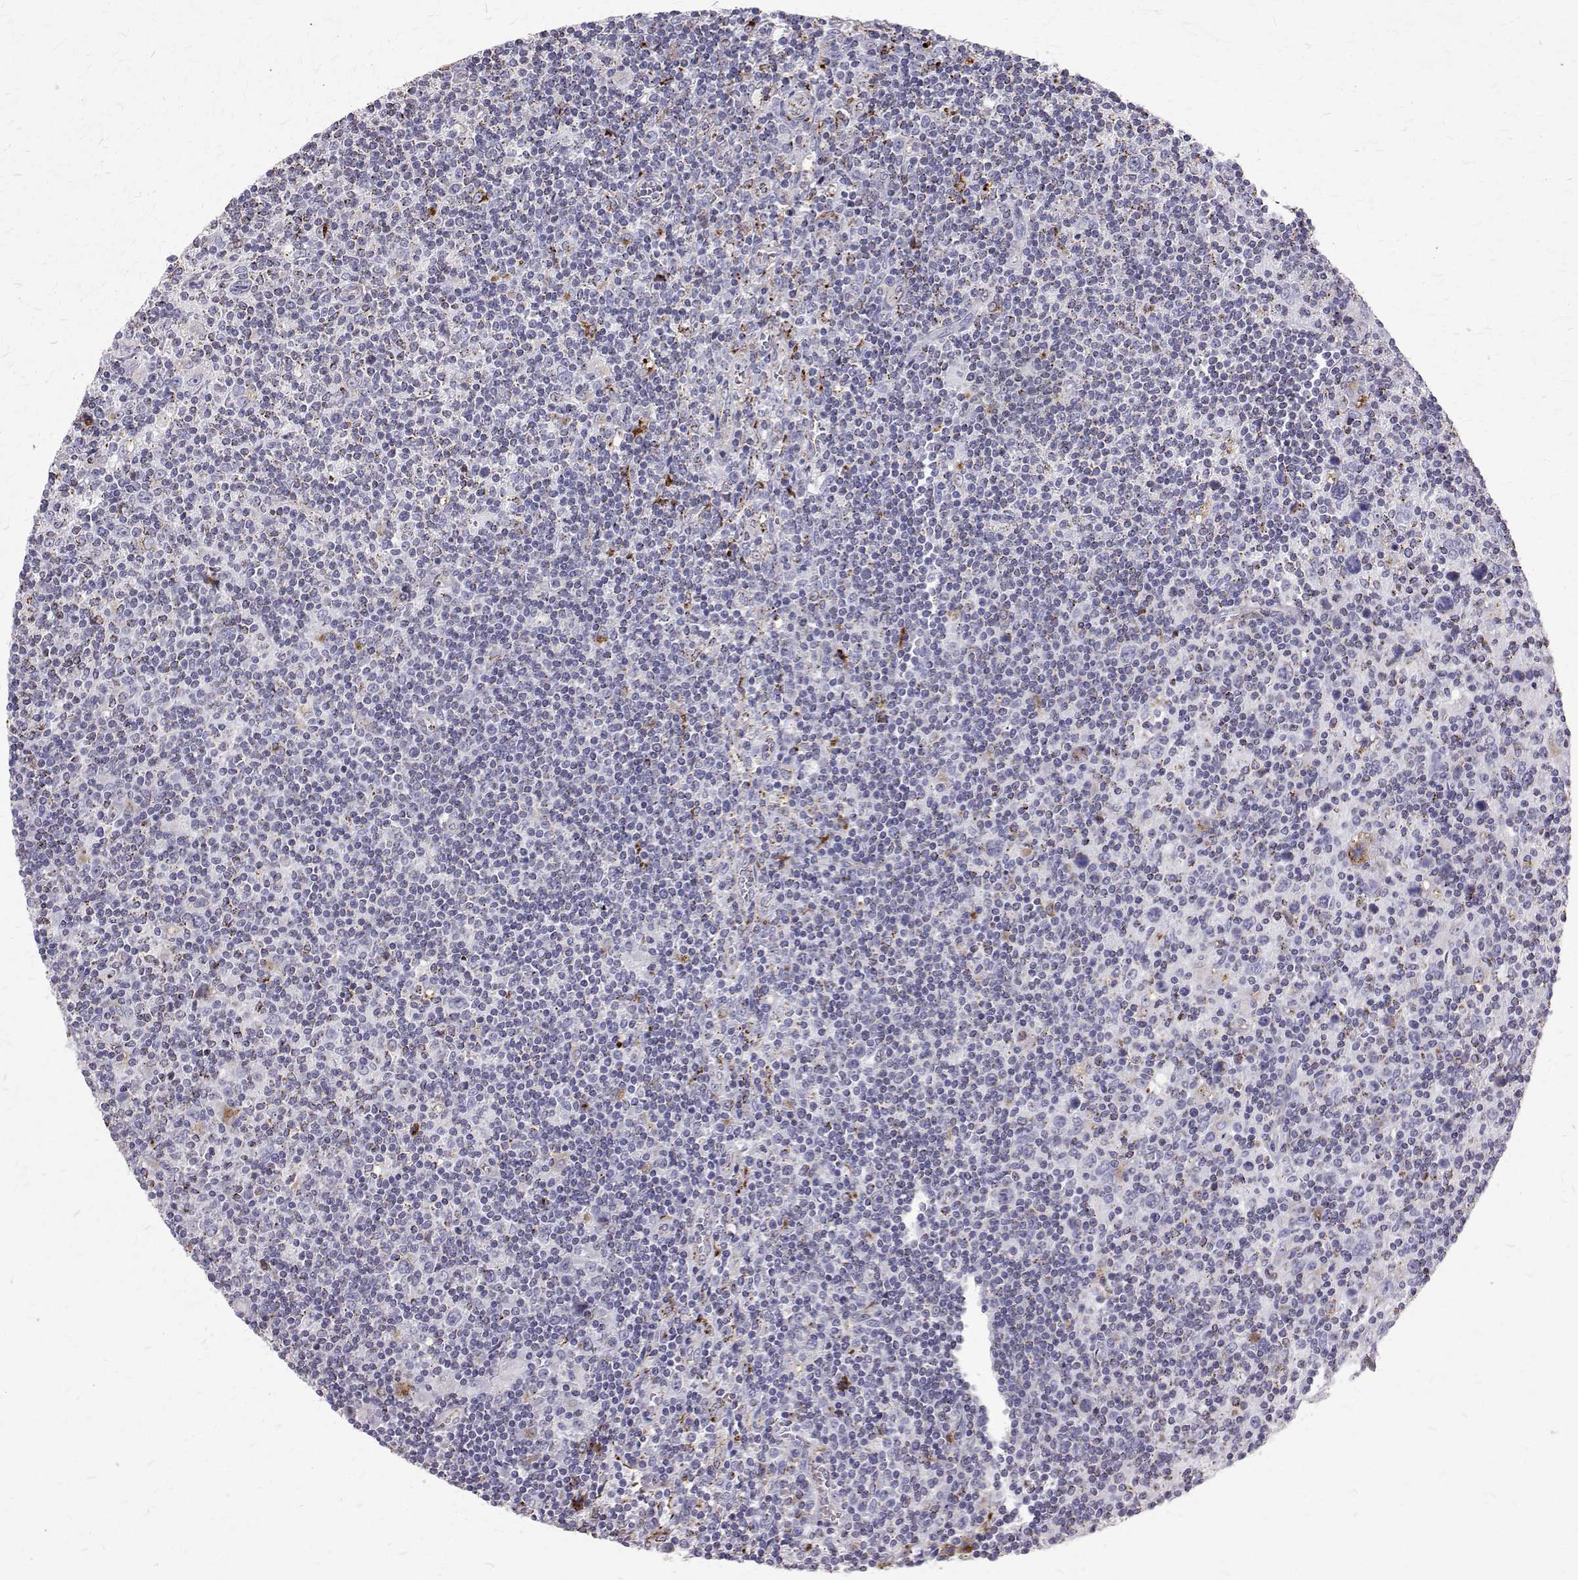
{"staining": {"intensity": "negative", "quantity": "none", "location": "none"}, "tissue": "lymphoma", "cell_type": "Tumor cells", "image_type": "cancer", "snomed": [{"axis": "morphology", "description": "Hodgkin's disease, NOS"}, {"axis": "topography", "description": "Lymph node"}], "caption": "Photomicrograph shows no protein staining in tumor cells of Hodgkin's disease tissue.", "gene": "TPP1", "patient": {"sex": "male", "age": 40}}